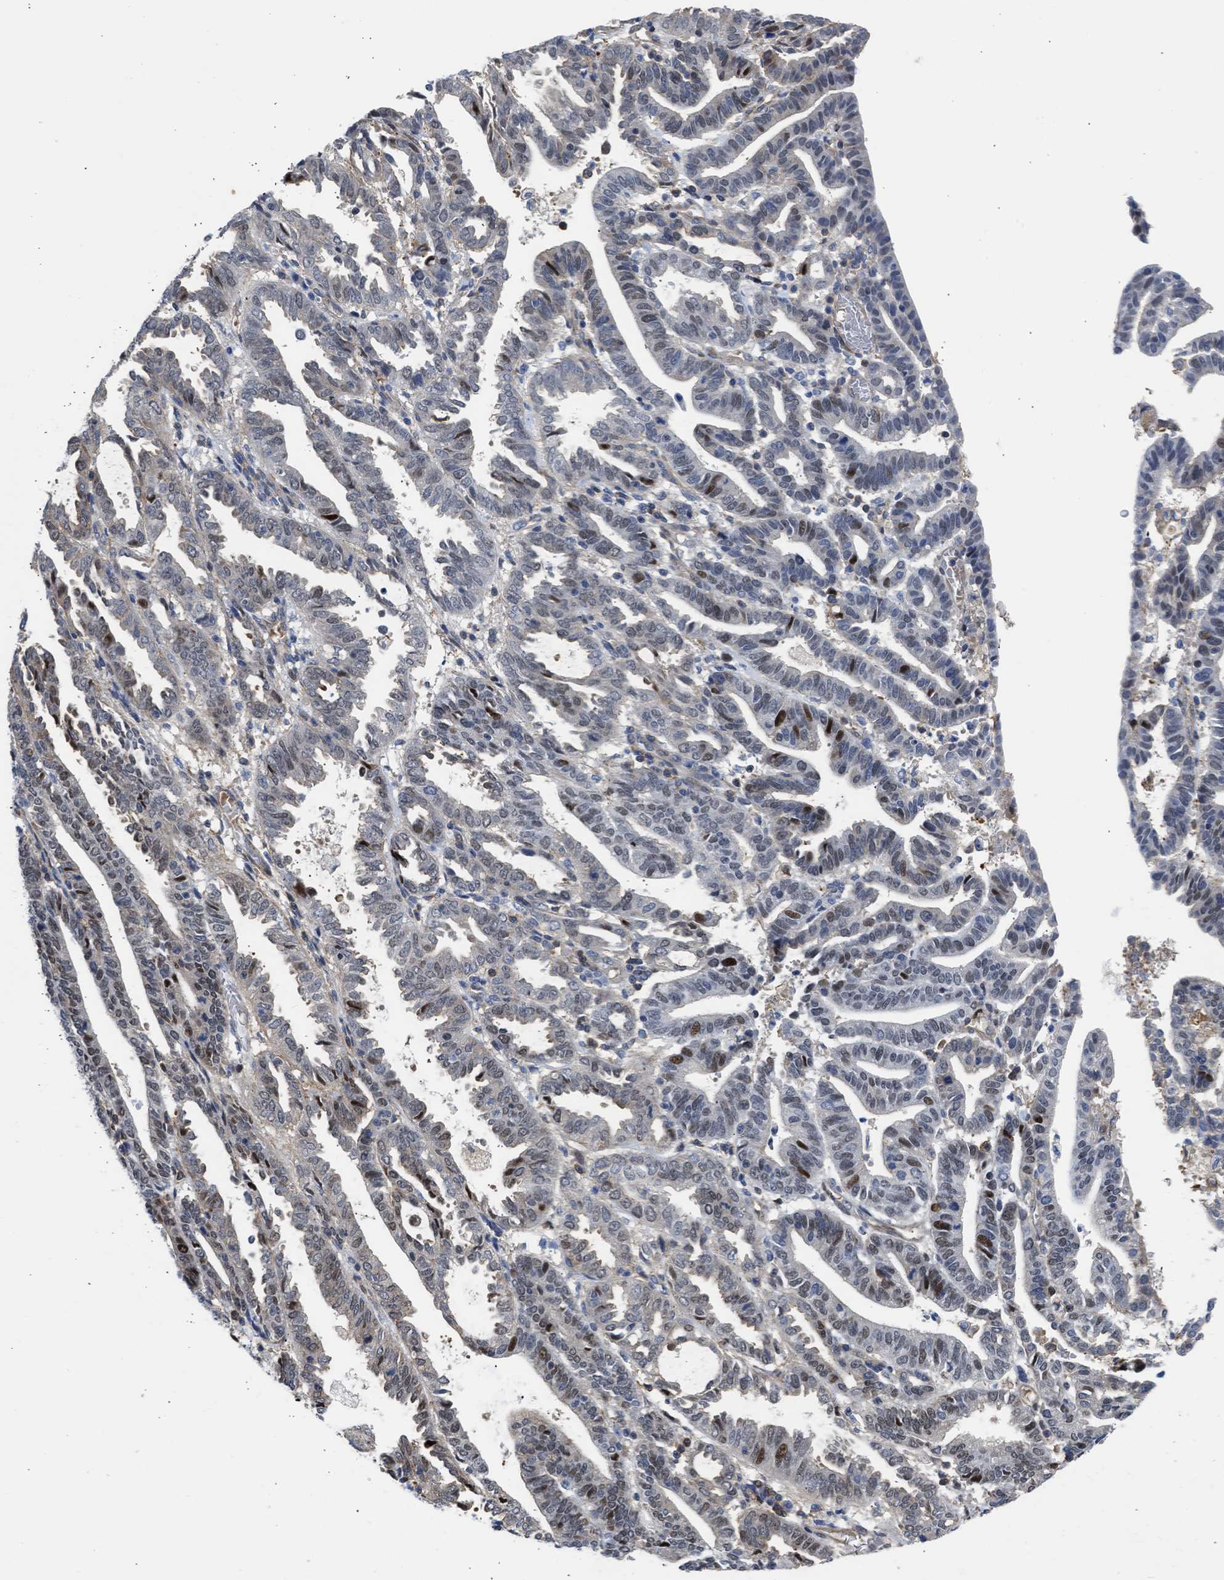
{"staining": {"intensity": "strong", "quantity": "25%-75%", "location": "nuclear"}, "tissue": "endometrial cancer", "cell_type": "Tumor cells", "image_type": "cancer", "snomed": [{"axis": "morphology", "description": "Adenocarcinoma, NOS"}, {"axis": "topography", "description": "Uterus"}], "caption": "This is a photomicrograph of immunohistochemistry (IHC) staining of adenocarcinoma (endometrial), which shows strong staining in the nuclear of tumor cells.", "gene": "MAS1L", "patient": {"sex": "female", "age": 83}}